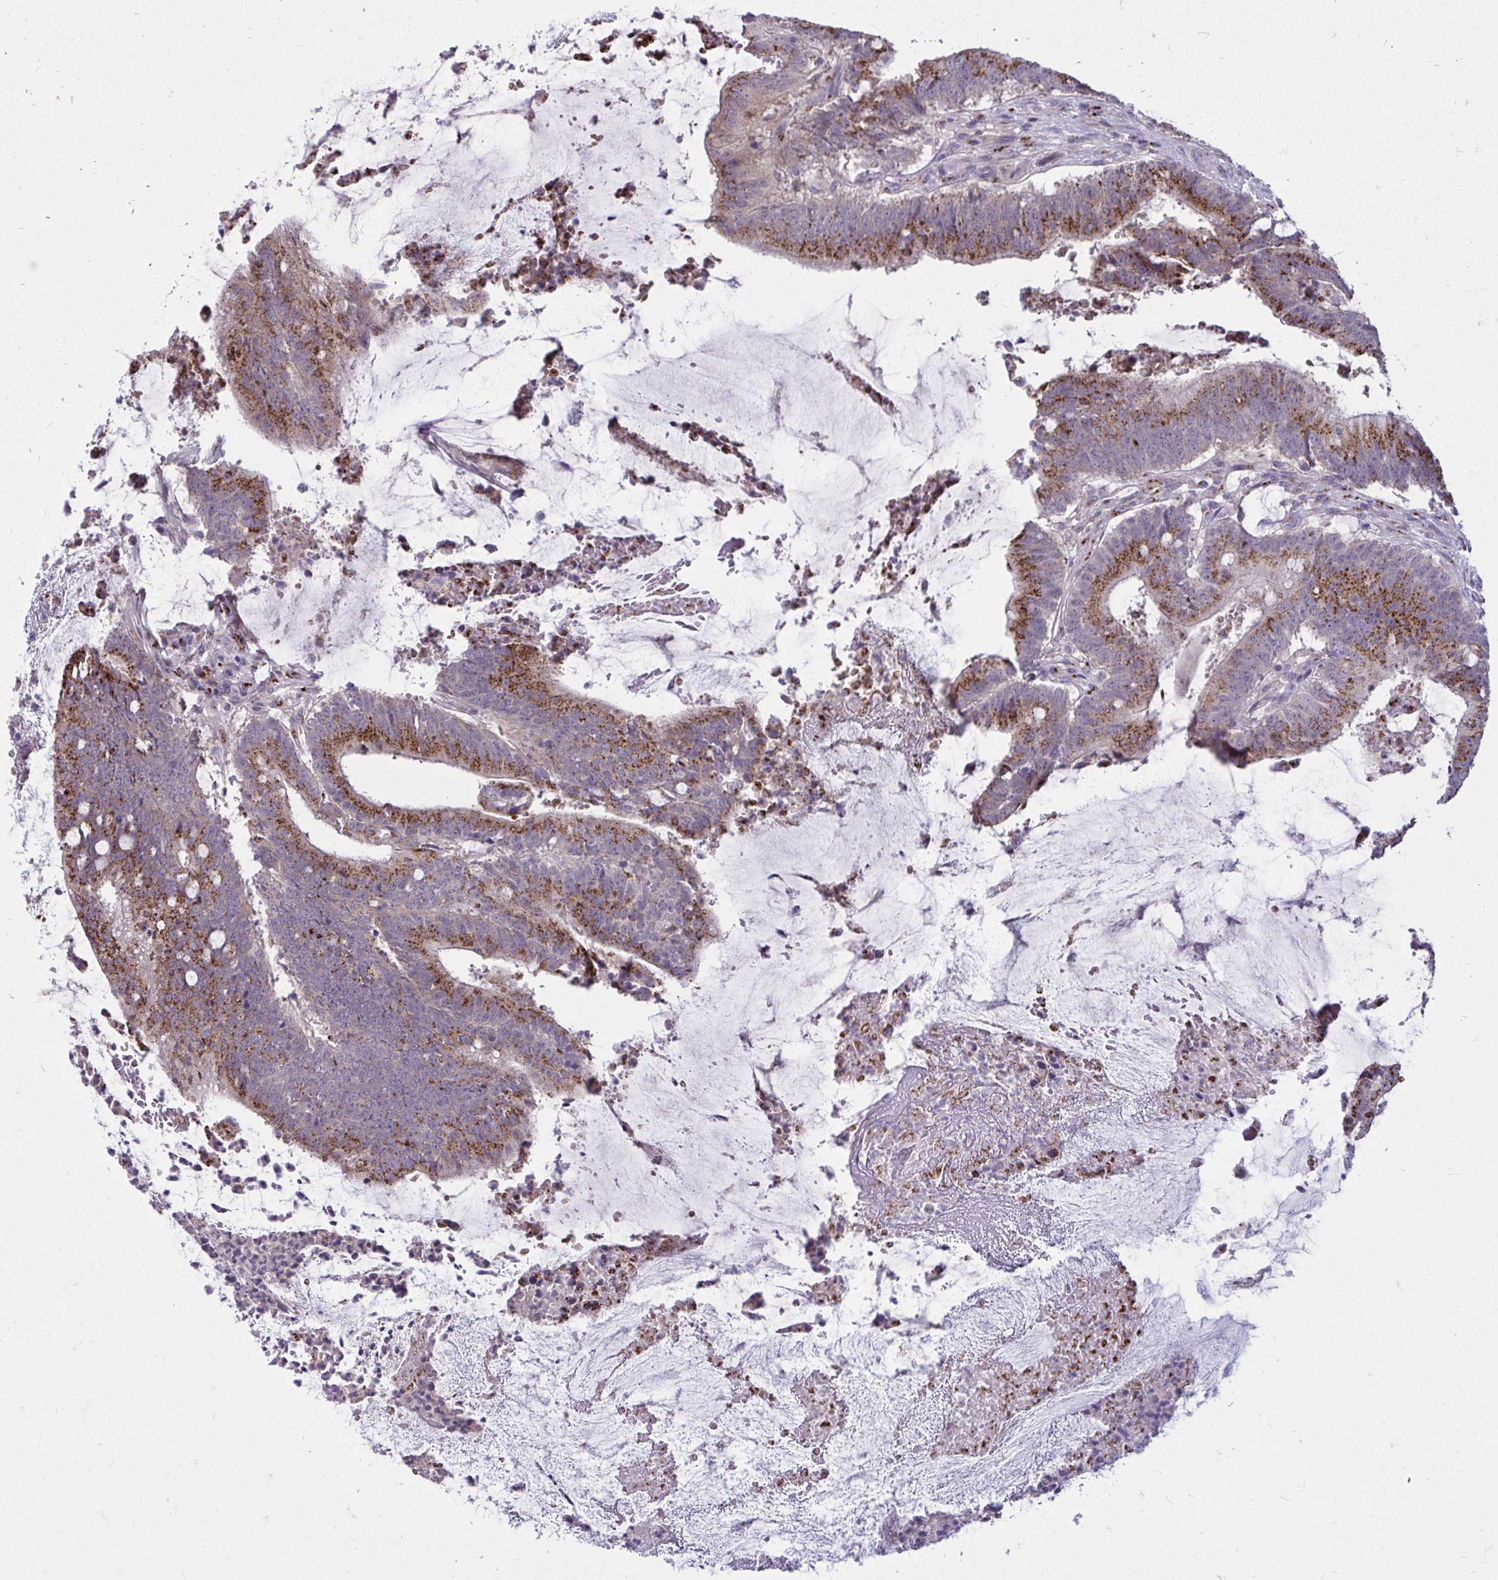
{"staining": {"intensity": "moderate", "quantity": ">75%", "location": "cytoplasmic/membranous"}, "tissue": "colorectal cancer", "cell_type": "Tumor cells", "image_type": "cancer", "snomed": [{"axis": "morphology", "description": "Adenocarcinoma, NOS"}, {"axis": "topography", "description": "Colon"}], "caption": "Brown immunohistochemical staining in human colorectal cancer demonstrates moderate cytoplasmic/membranous positivity in approximately >75% of tumor cells.", "gene": "DTX4", "patient": {"sex": "female", "age": 43}}